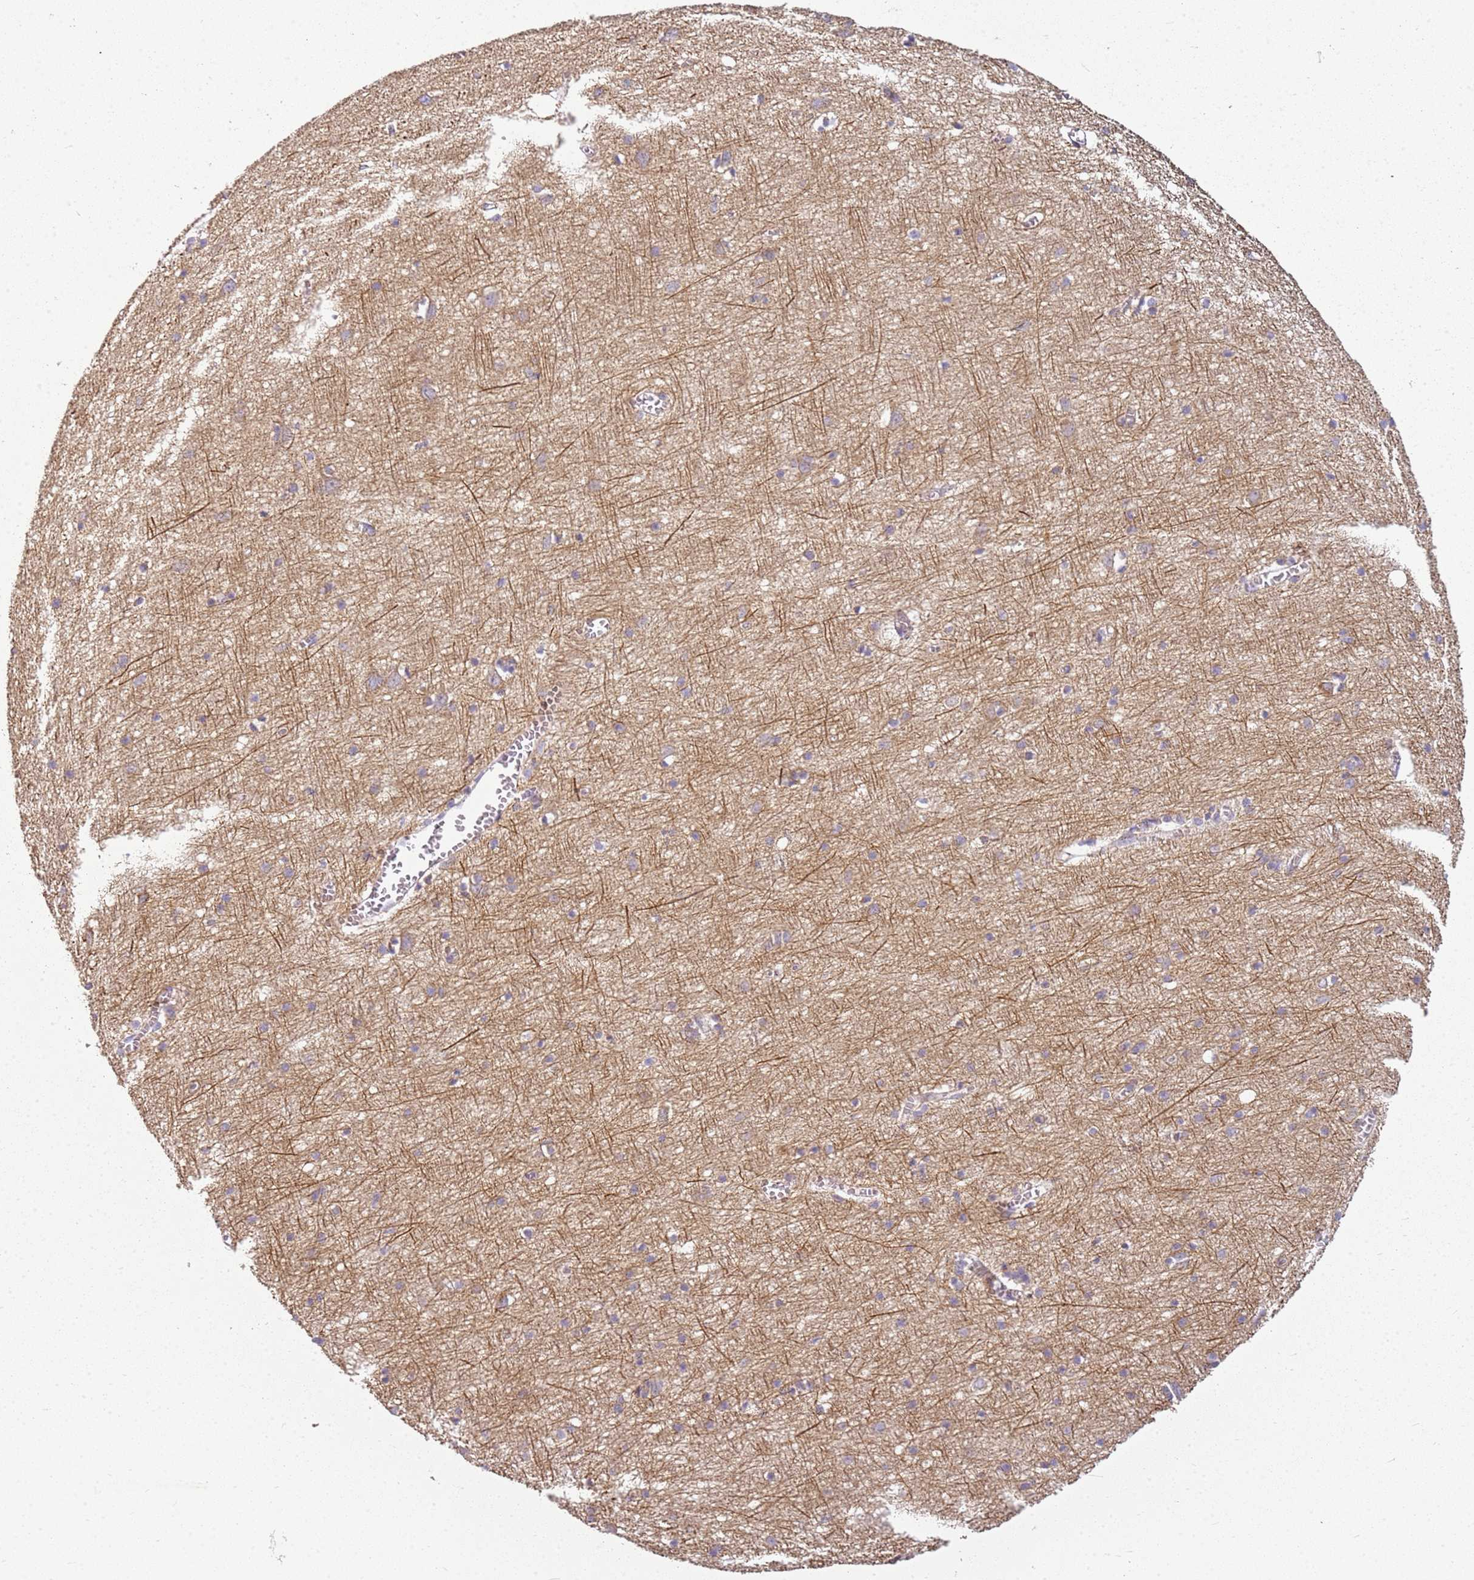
{"staining": {"intensity": "weak", "quantity": "25%-75%", "location": "cytoplasmic/membranous"}, "tissue": "cerebral cortex", "cell_type": "Endothelial cells", "image_type": "normal", "snomed": [{"axis": "morphology", "description": "Normal tissue, NOS"}, {"axis": "topography", "description": "Cerebral cortex"}], "caption": "Cerebral cortex stained with DAB (3,3'-diaminobenzidine) IHC shows low levels of weak cytoplasmic/membranous staining in about 25%-75% of endothelial cells. (brown staining indicates protein expression, while blue staining denotes nuclei).", "gene": "TMEM200C", "patient": {"sex": "female", "age": 64}}